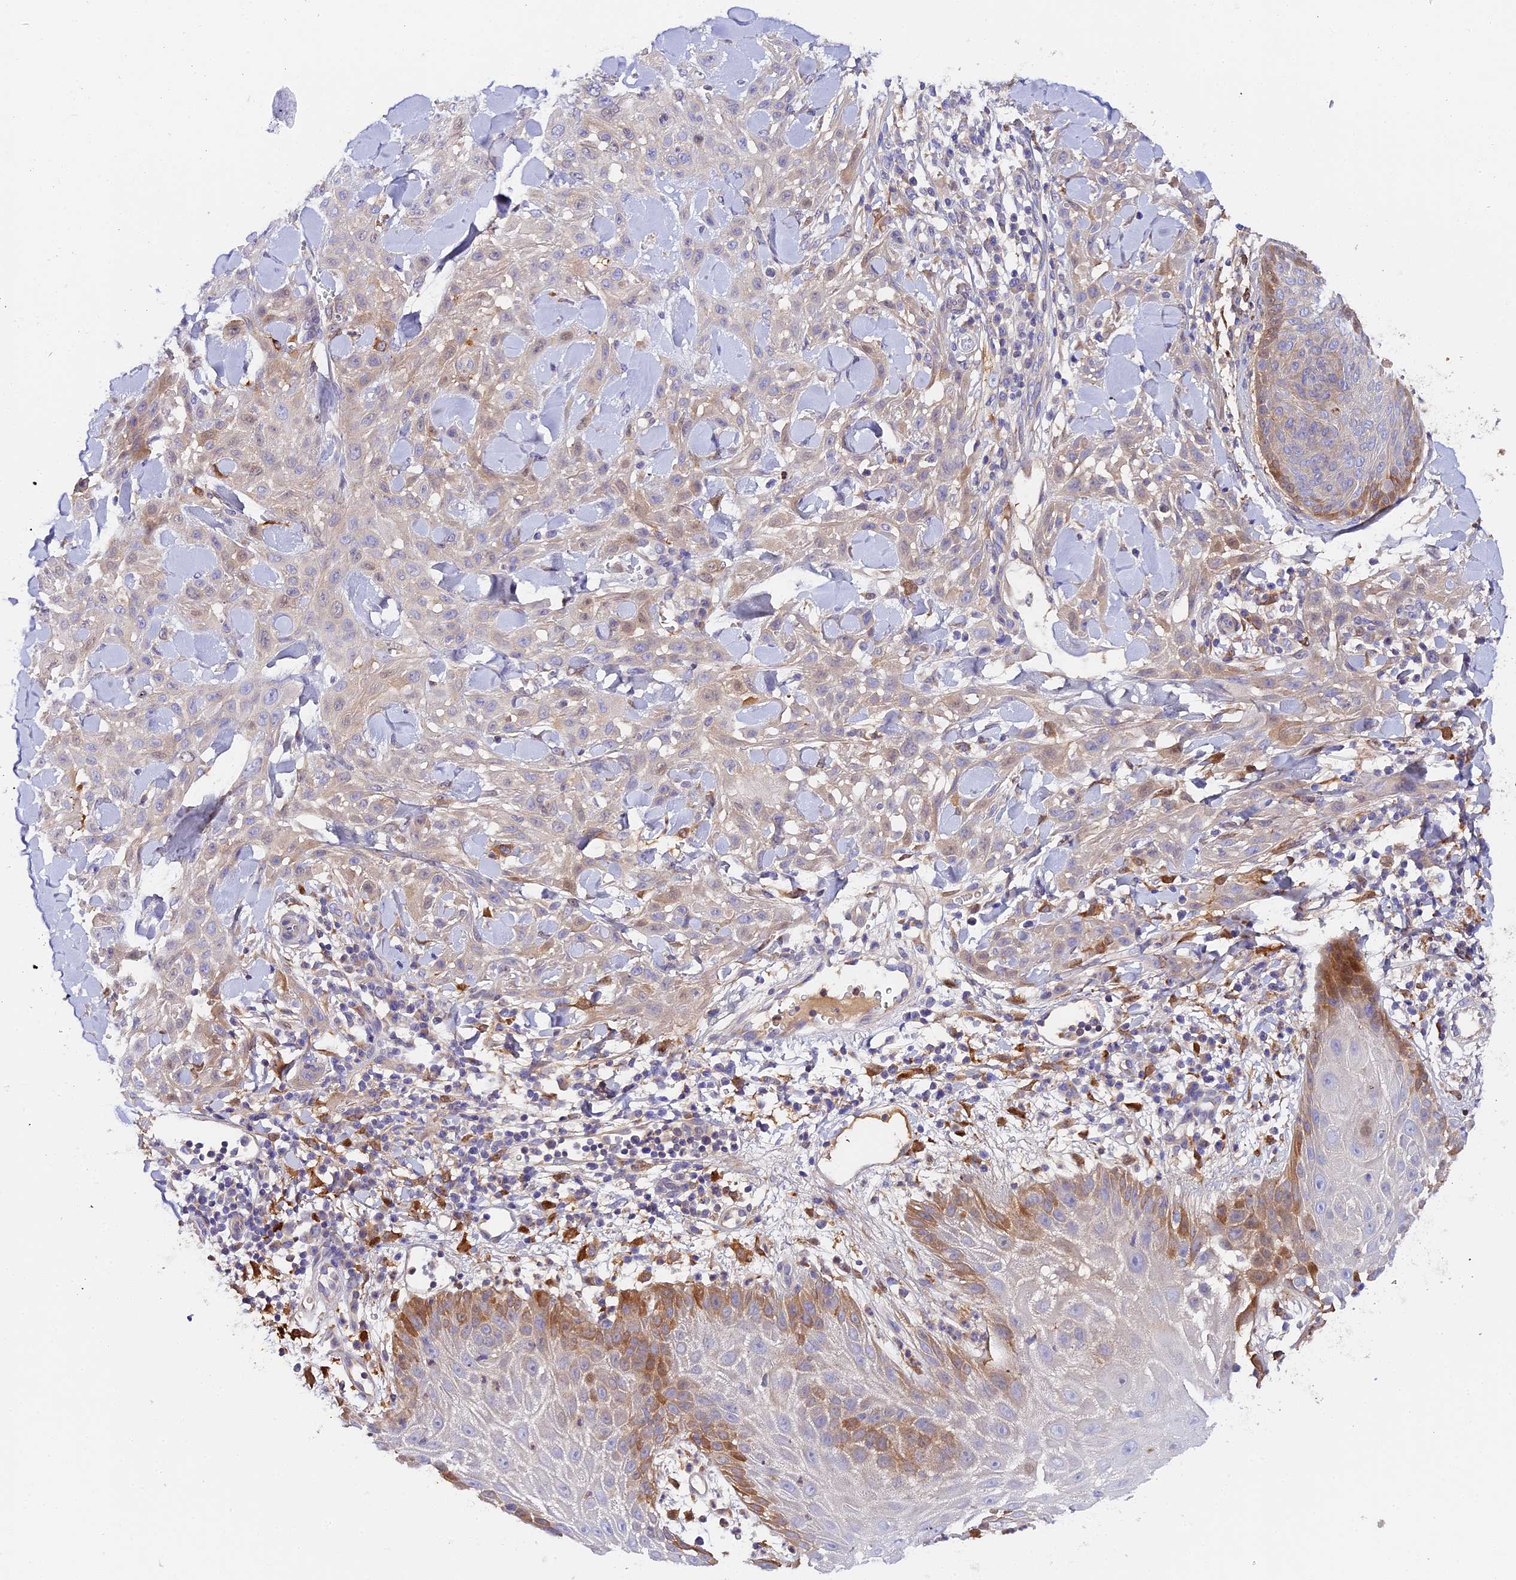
{"staining": {"intensity": "negative", "quantity": "none", "location": "none"}, "tissue": "skin cancer", "cell_type": "Tumor cells", "image_type": "cancer", "snomed": [{"axis": "morphology", "description": "Squamous cell carcinoma, NOS"}, {"axis": "topography", "description": "Skin"}], "caption": "This micrograph is of squamous cell carcinoma (skin) stained with immunohistochemistry (IHC) to label a protein in brown with the nuclei are counter-stained blue. There is no staining in tumor cells.", "gene": "KATNB1", "patient": {"sex": "male", "age": 24}}